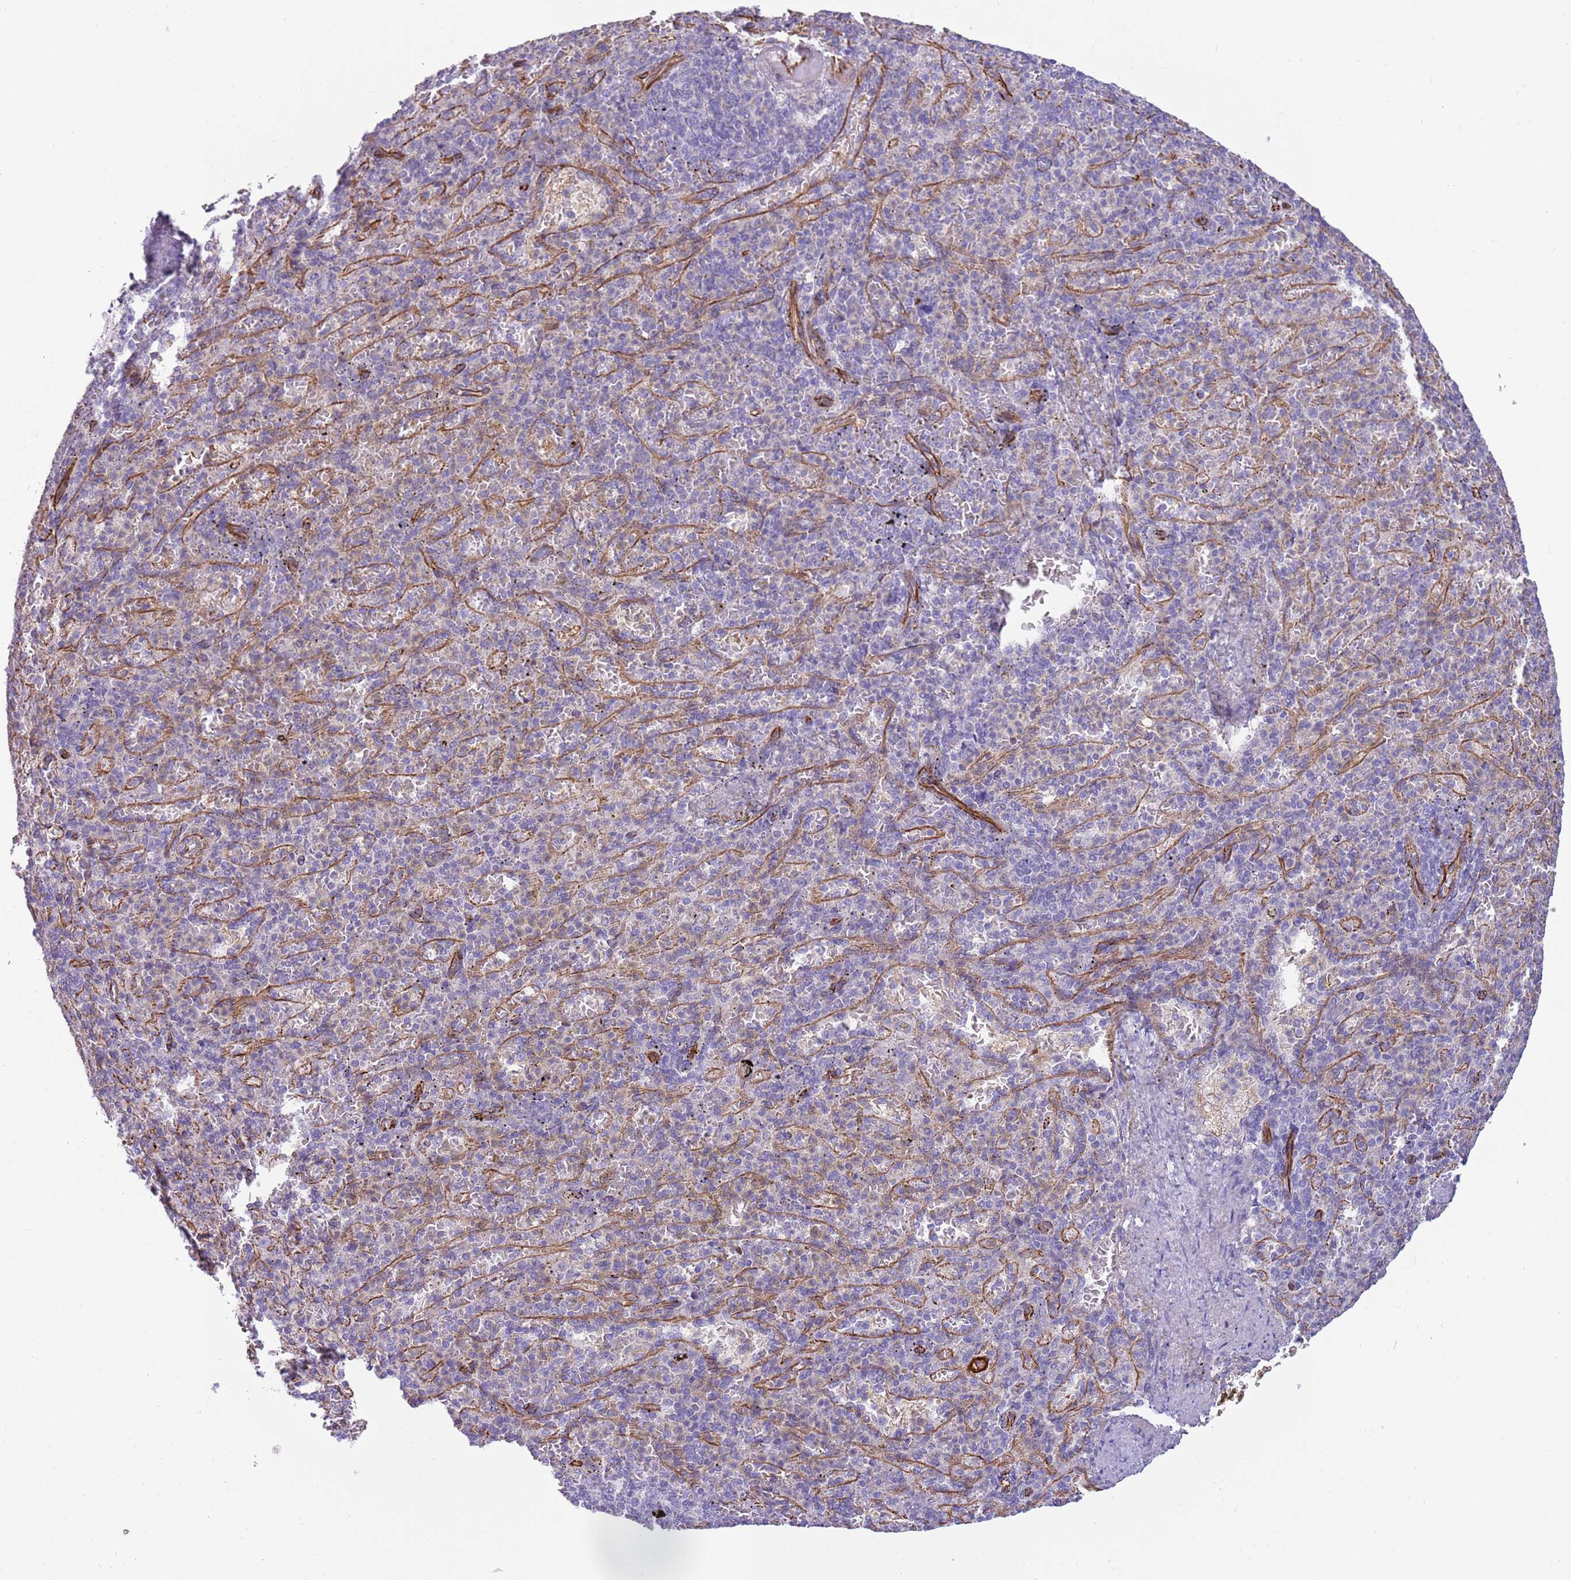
{"staining": {"intensity": "negative", "quantity": "none", "location": "none"}, "tissue": "spleen", "cell_type": "Cells in red pulp", "image_type": "normal", "snomed": [{"axis": "morphology", "description": "Normal tissue, NOS"}, {"axis": "topography", "description": "Spleen"}], "caption": "This is an immunohistochemistry (IHC) micrograph of unremarkable human spleen. There is no staining in cells in red pulp.", "gene": "MOGAT1", "patient": {"sex": "female", "age": 74}}